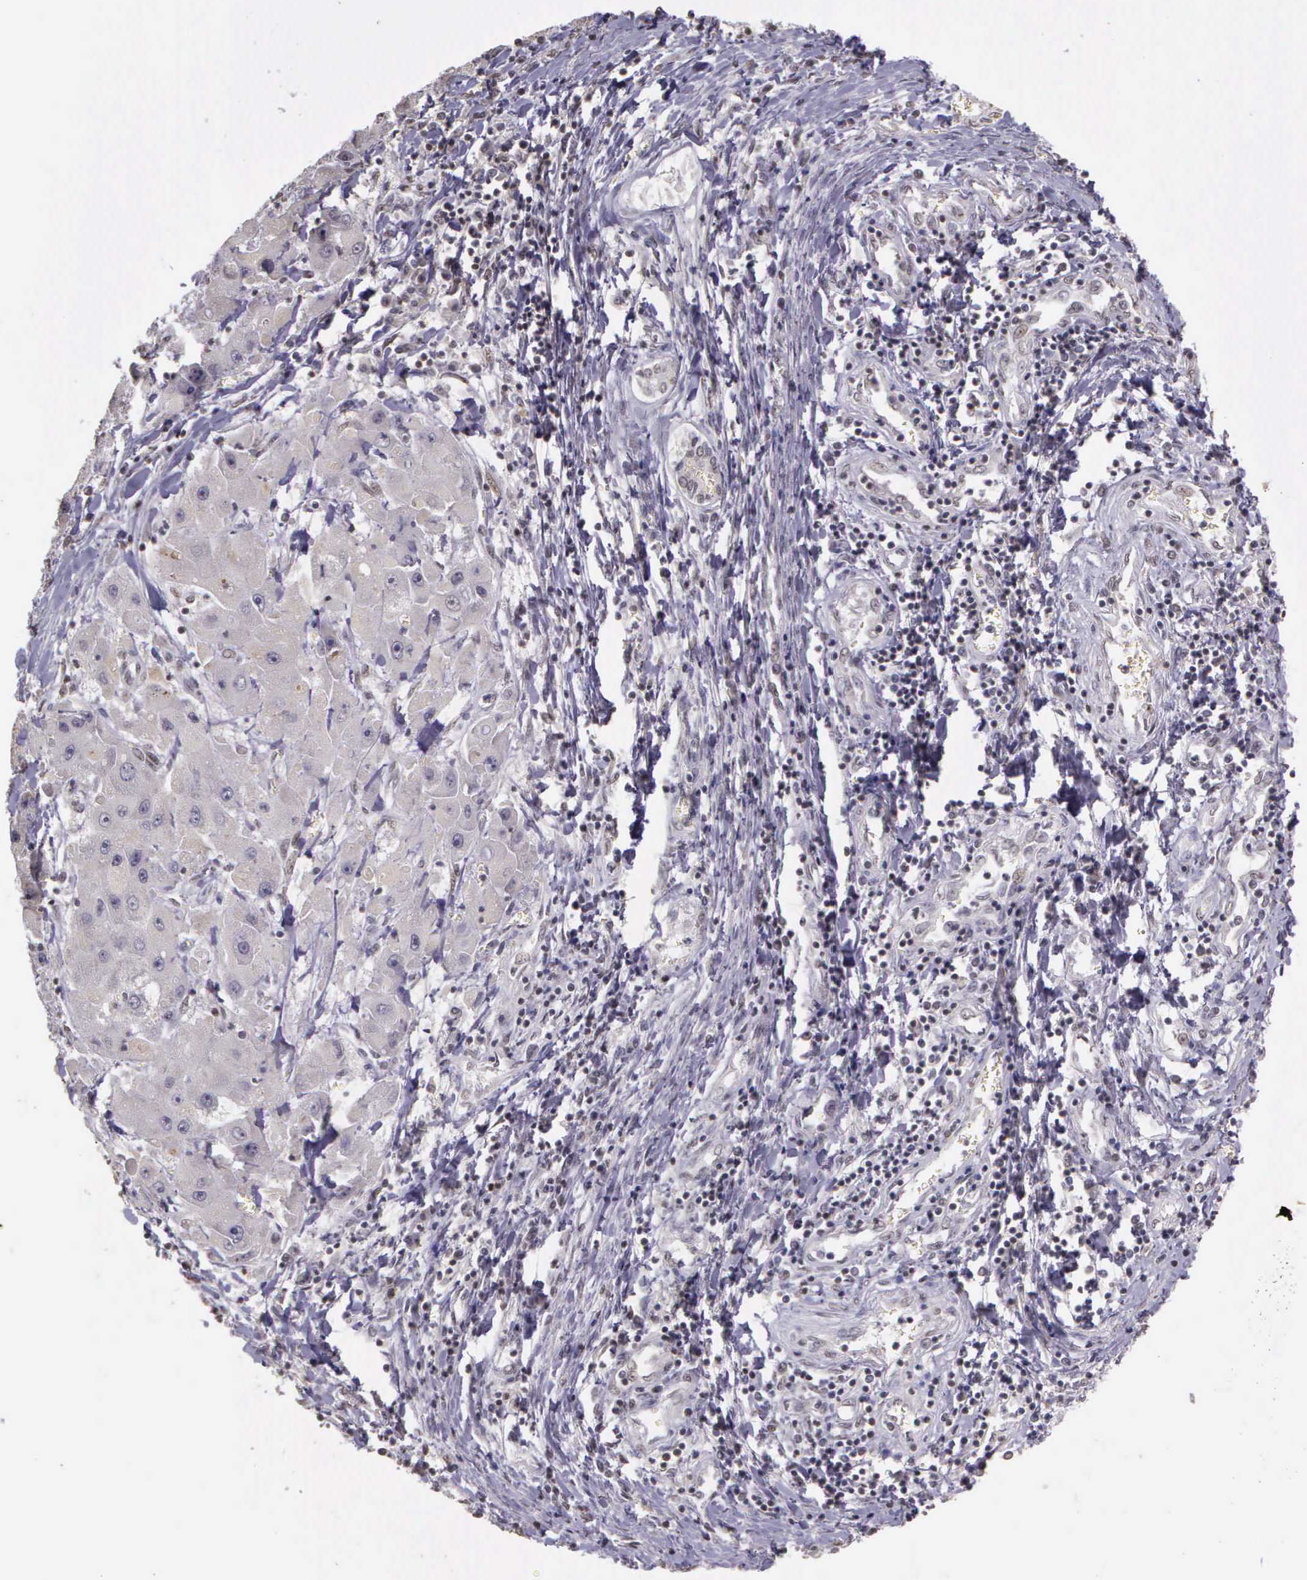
{"staining": {"intensity": "negative", "quantity": "none", "location": "none"}, "tissue": "liver cancer", "cell_type": "Tumor cells", "image_type": "cancer", "snomed": [{"axis": "morphology", "description": "Carcinoma, Hepatocellular, NOS"}, {"axis": "topography", "description": "Liver"}], "caption": "Human liver cancer stained for a protein using immunohistochemistry displays no staining in tumor cells.", "gene": "ARMCX5", "patient": {"sex": "male", "age": 24}}